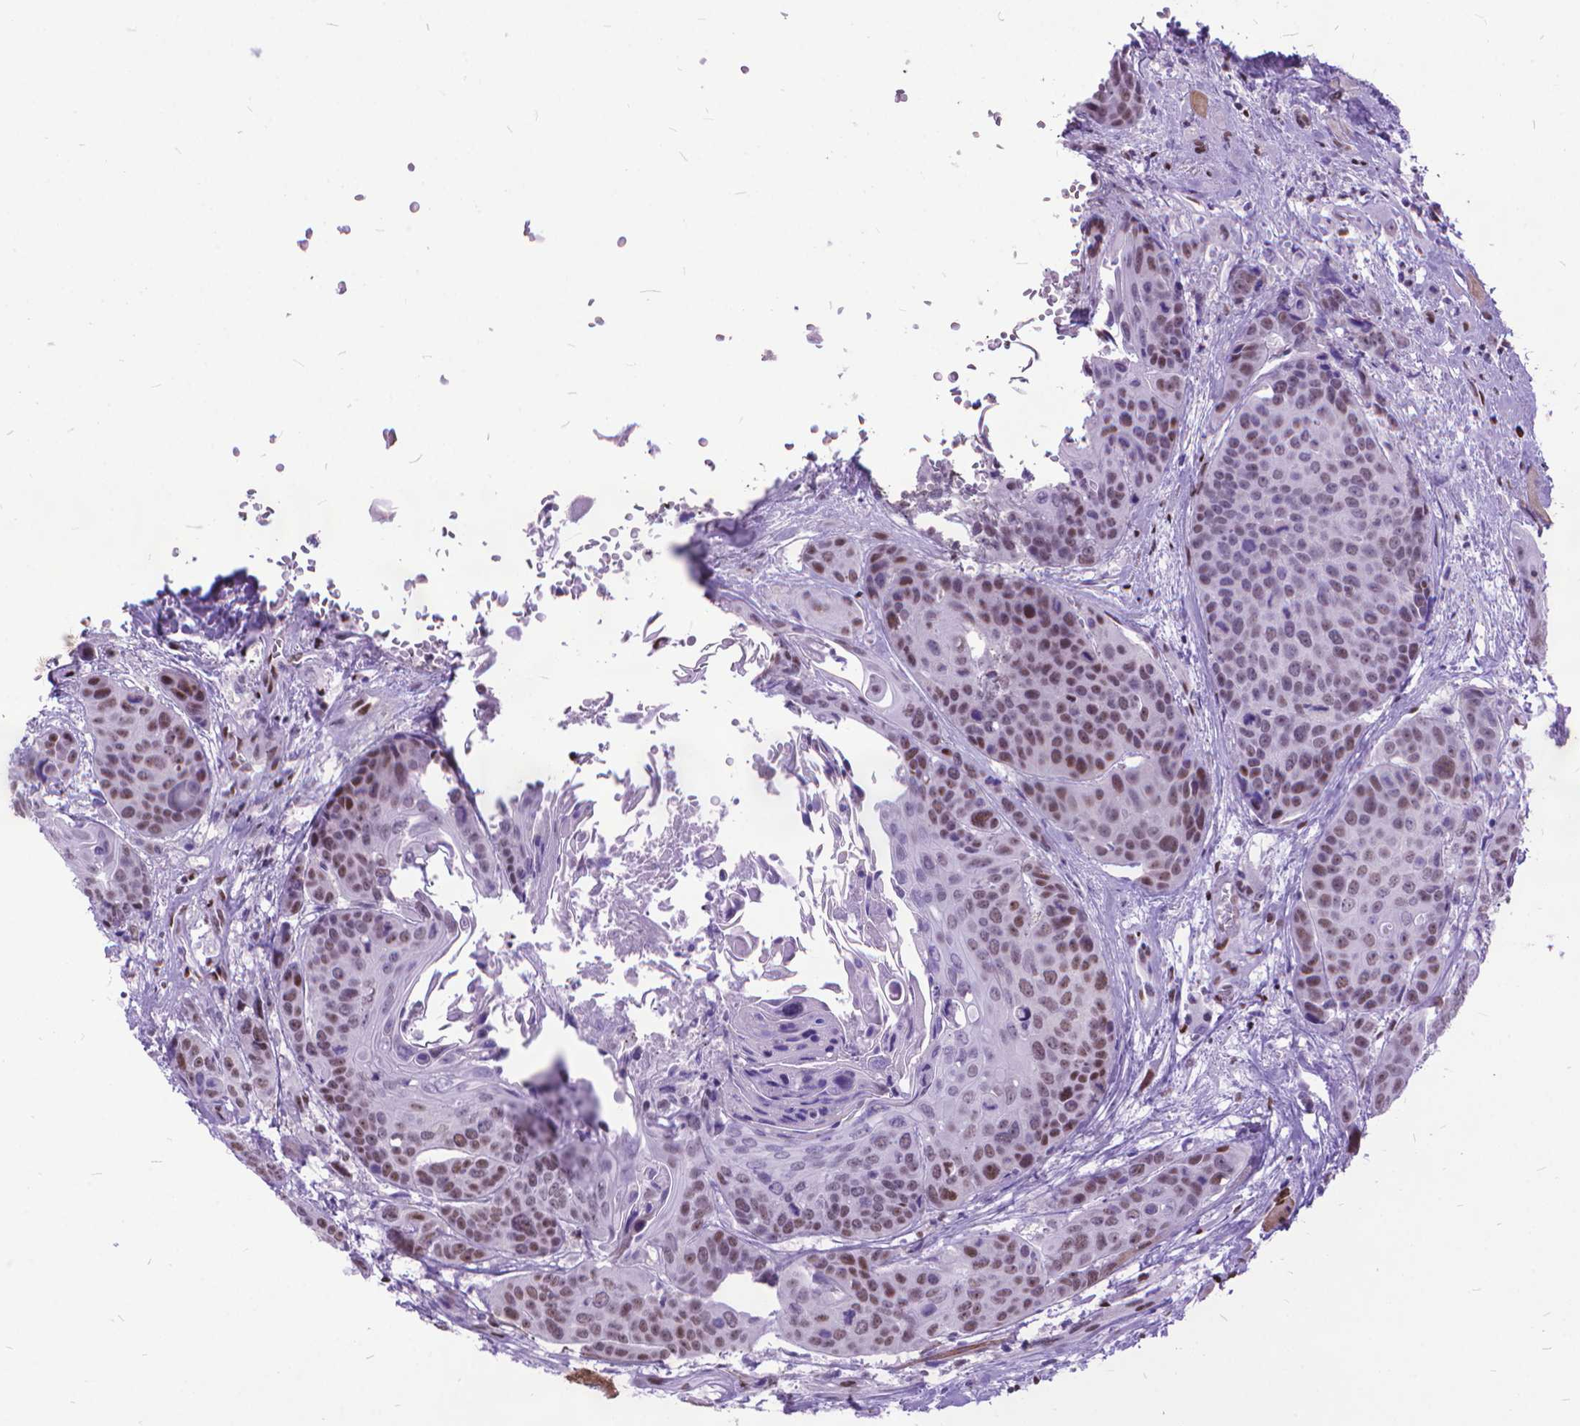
{"staining": {"intensity": "moderate", "quantity": "25%-75%", "location": "nuclear"}, "tissue": "head and neck cancer", "cell_type": "Tumor cells", "image_type": "cancer", "snomed": [{"axis": "morphology", "description": "Squamous cell carcinoma, NOS"}, {"axis": "topography", "description": "Oral tissue"}, {"axis": "topography", "description": "Head-Neck"}], "caption": "Brown immunohistochemical staining in human squamous cell carcinoma (head and neck) exhibits moderate nuclear expression in approximately 25%-75% of tumor cells.", "gene": "POLE4", "patient": {"sex": "male", "age": 56}}